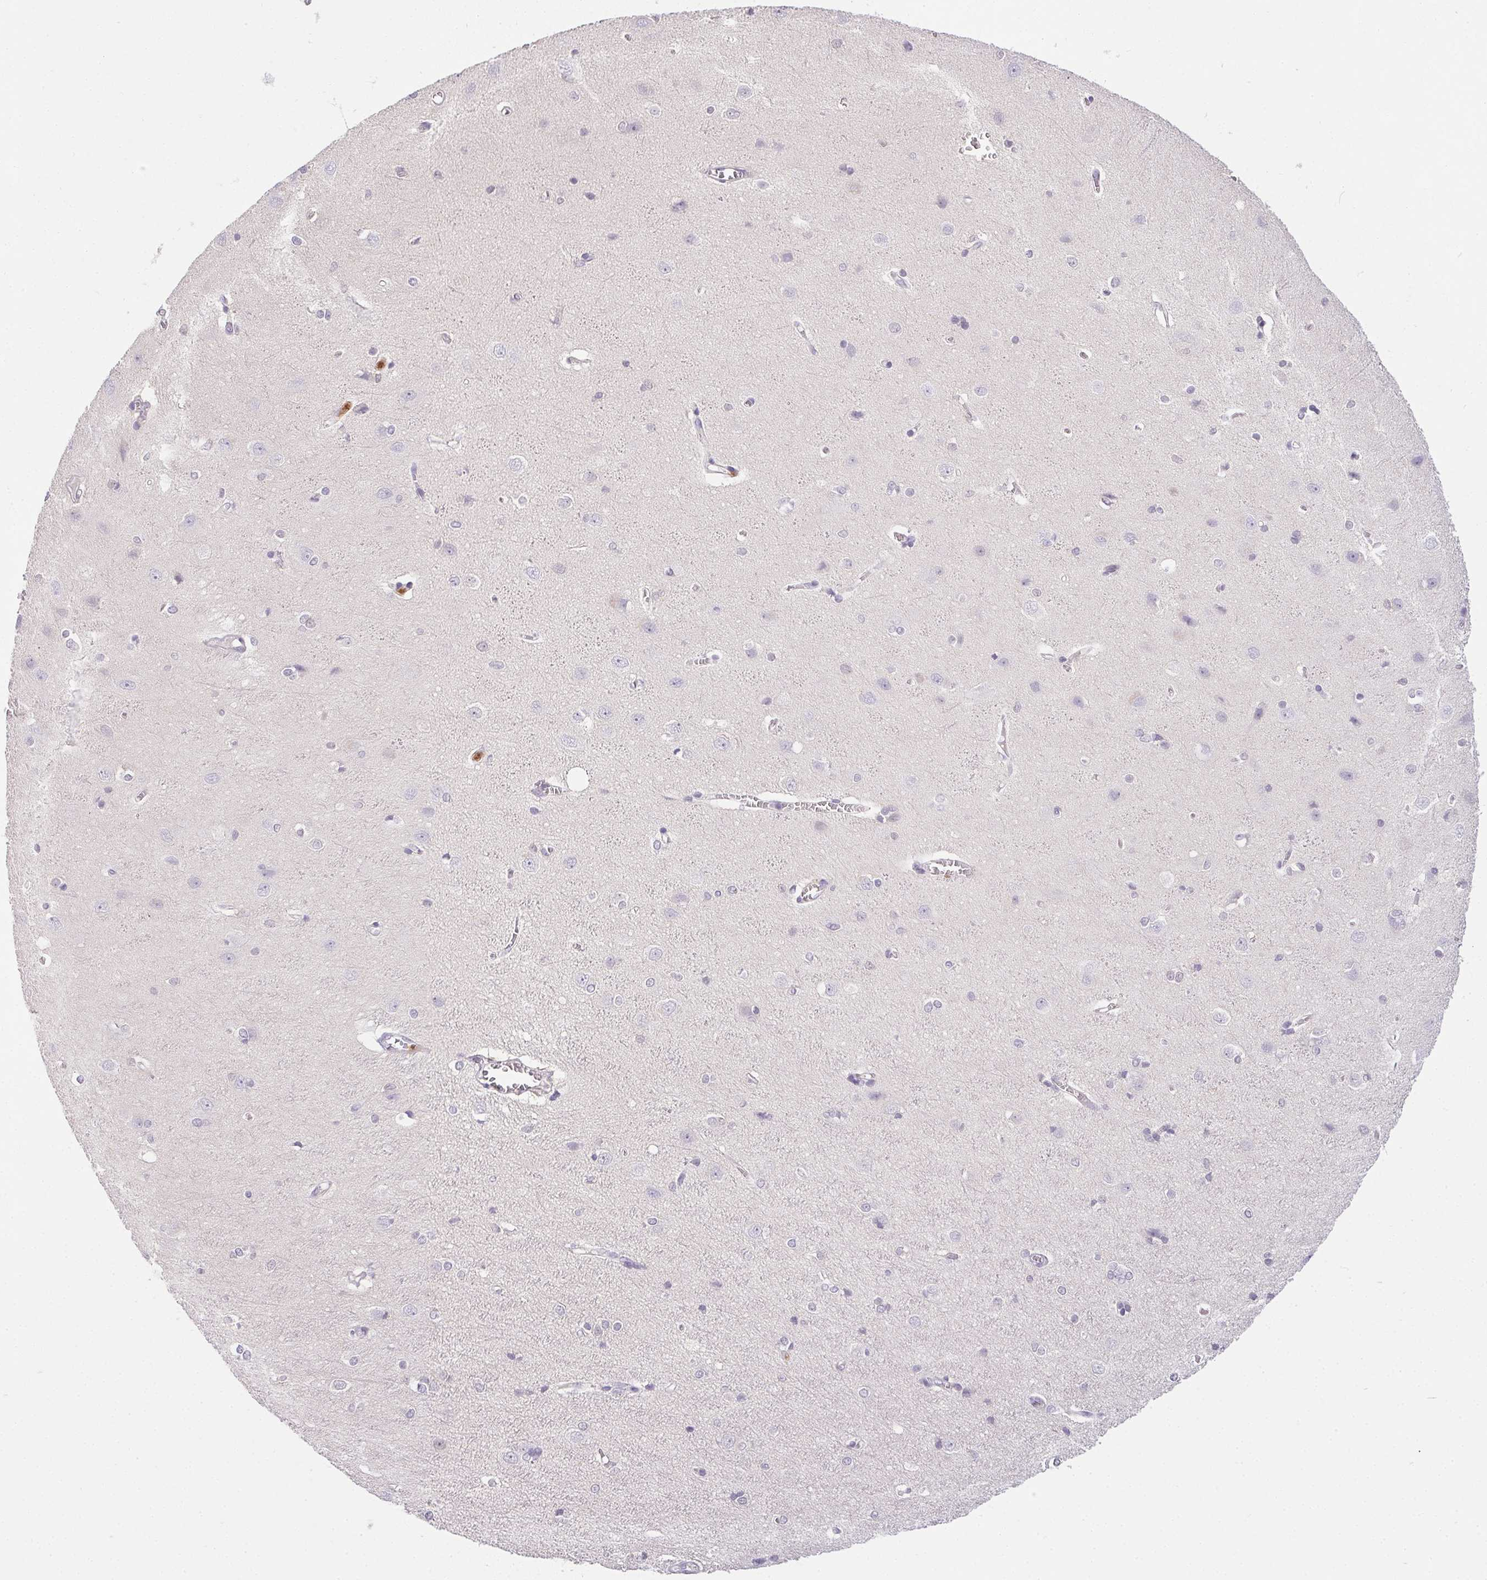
{"staining": {"intensity": "negative", "quantity": "none", "location": "none"}, "tissue": "cerebral cortex", "cell_type": "Endothelial cells", "image_type": "normal", "snomed": [{"axis": "morphology", "description": "Normal tissue, NOS"}, {"axis": "topography", "description": "Cerebral cortex"}], "caption": "Immunohistochemistry (IHC) image of benign cerebral cortex: cerebral cortex stained with DAB demonstrates no significant protein positivity in endothelial cells. (DAB (3,3'-diaminobenzidine) IHC visualized using brightfield microscopy, high magnification).", "gene": "DNAJC5G", "patient": {"sex": "male", "age": 37}}